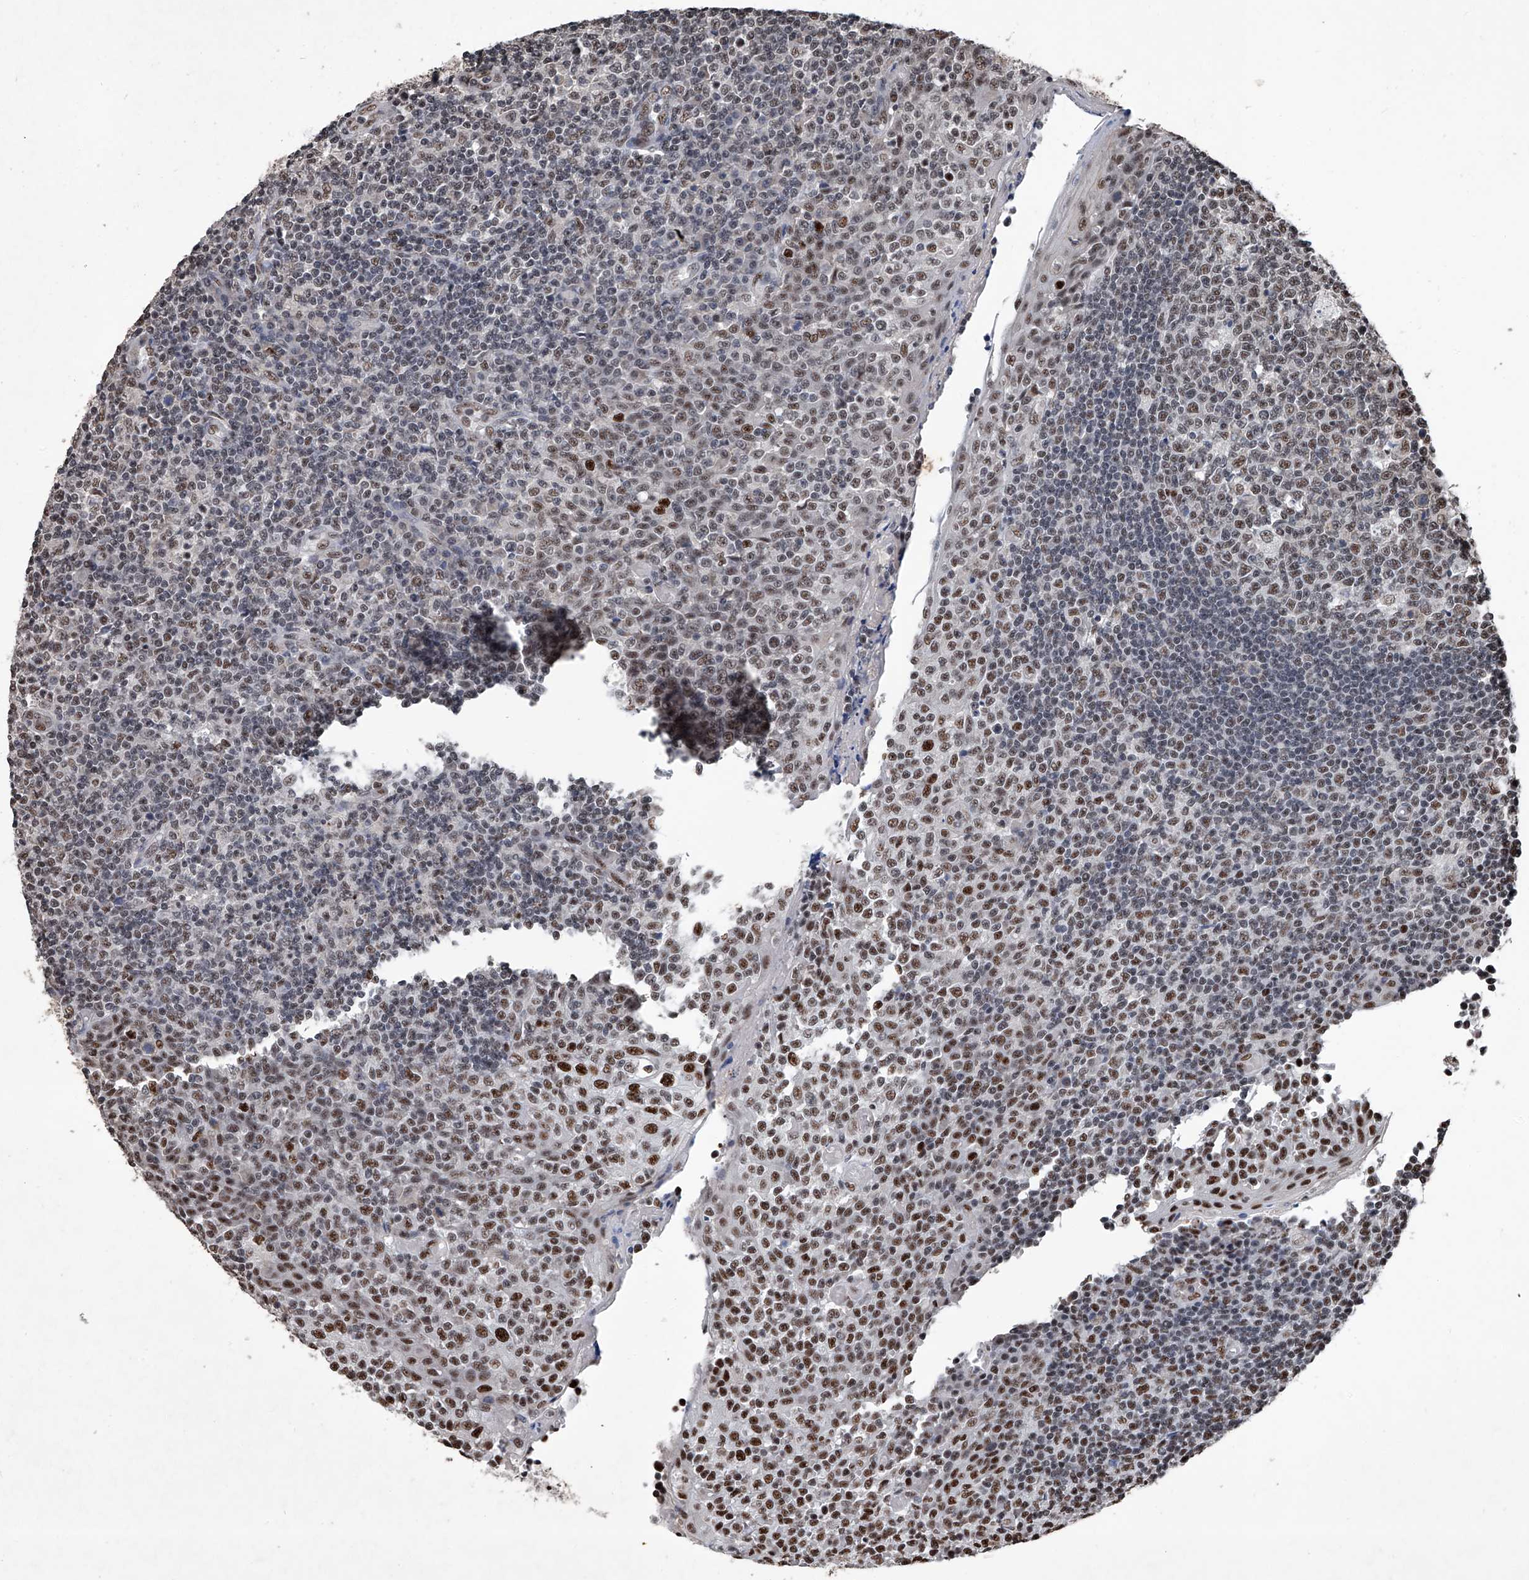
{"staining": {"intensity": "strong", "quantity": "25%-75%", "location": "nuclear"}, "tissue": "tonsil", "cell_type": "Germinal center cells", "image_type": "normal", "snomed": [{"axis": "morphology", "description": "Normal tissue, NOS"}, {"axis": "topography", "description": "Tonsil"}], "caption": "A photomicrograph showing strong nuclear positivity in about 25%-75% of germinal center cells in unremarkable tonsil, as visualized by brown immunohistochemical staining.", "gene": "DDX39B", "patient": {"sex": "female", "age": 19}}